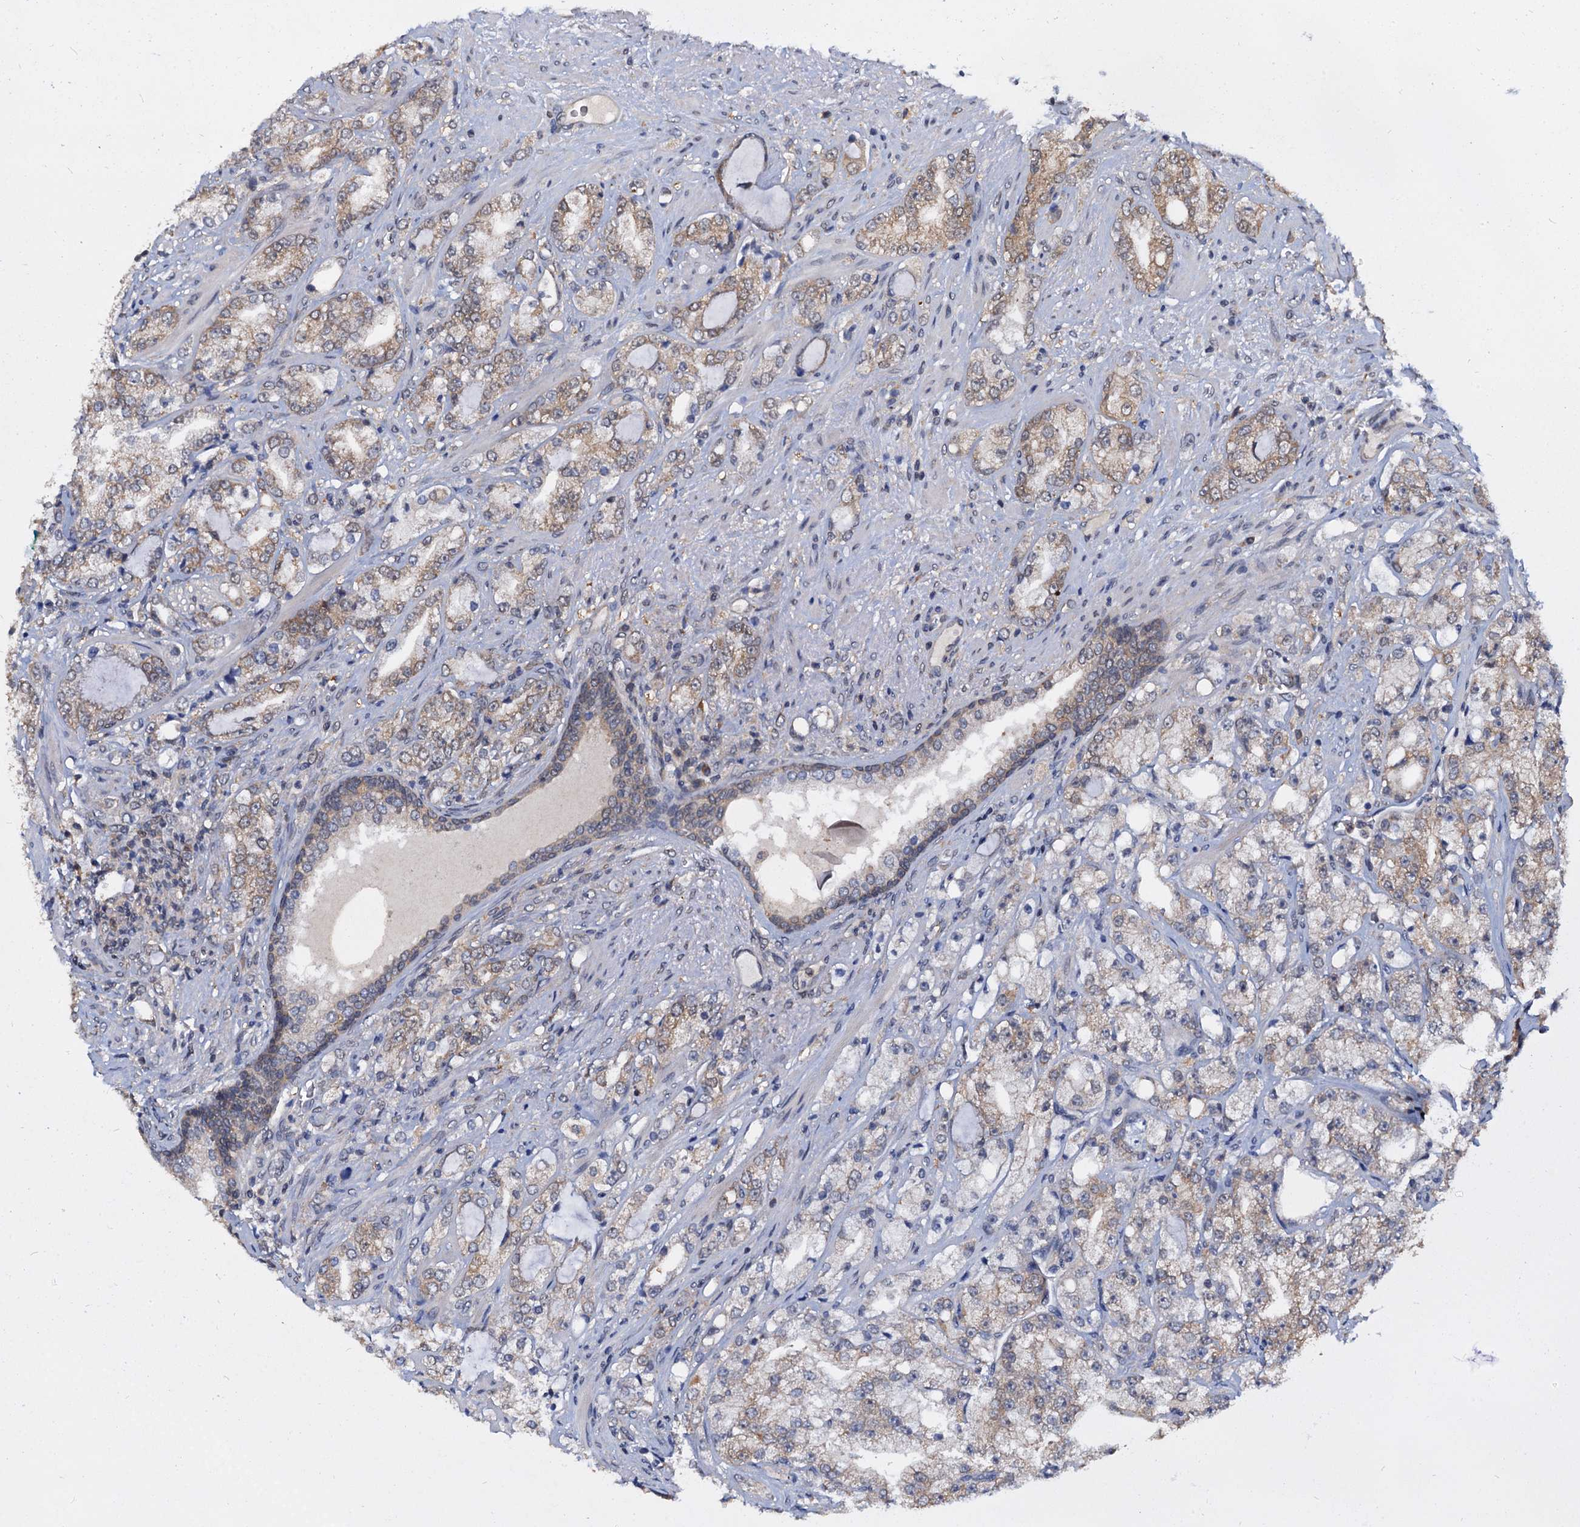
{"staining": {"intensity": "moderate", "quantity": "<25%", "location": "cytoplasmic/membranous"}, "tissue": "prostate cancer", "cell_type": "Tumor cells", "image_type": "cancer", "snomed": [{"axis": "morphology", "description": "Adenocarcinoma, High grade"}, {"axis": "topography", "description": "Prostate"}], "caption": "High-magnification brightfield microscopy of adenocarcinoma (high-grade) (prostate) stained with DAB (brown) and counterstained with hematoxylin (blue). tumor cells exhibit moderate cytoplasmic/membranous staining is appreciated in about<25% of cells.", "gene": "PTGES3", "patient": {"sex": "male", "age": 64}}